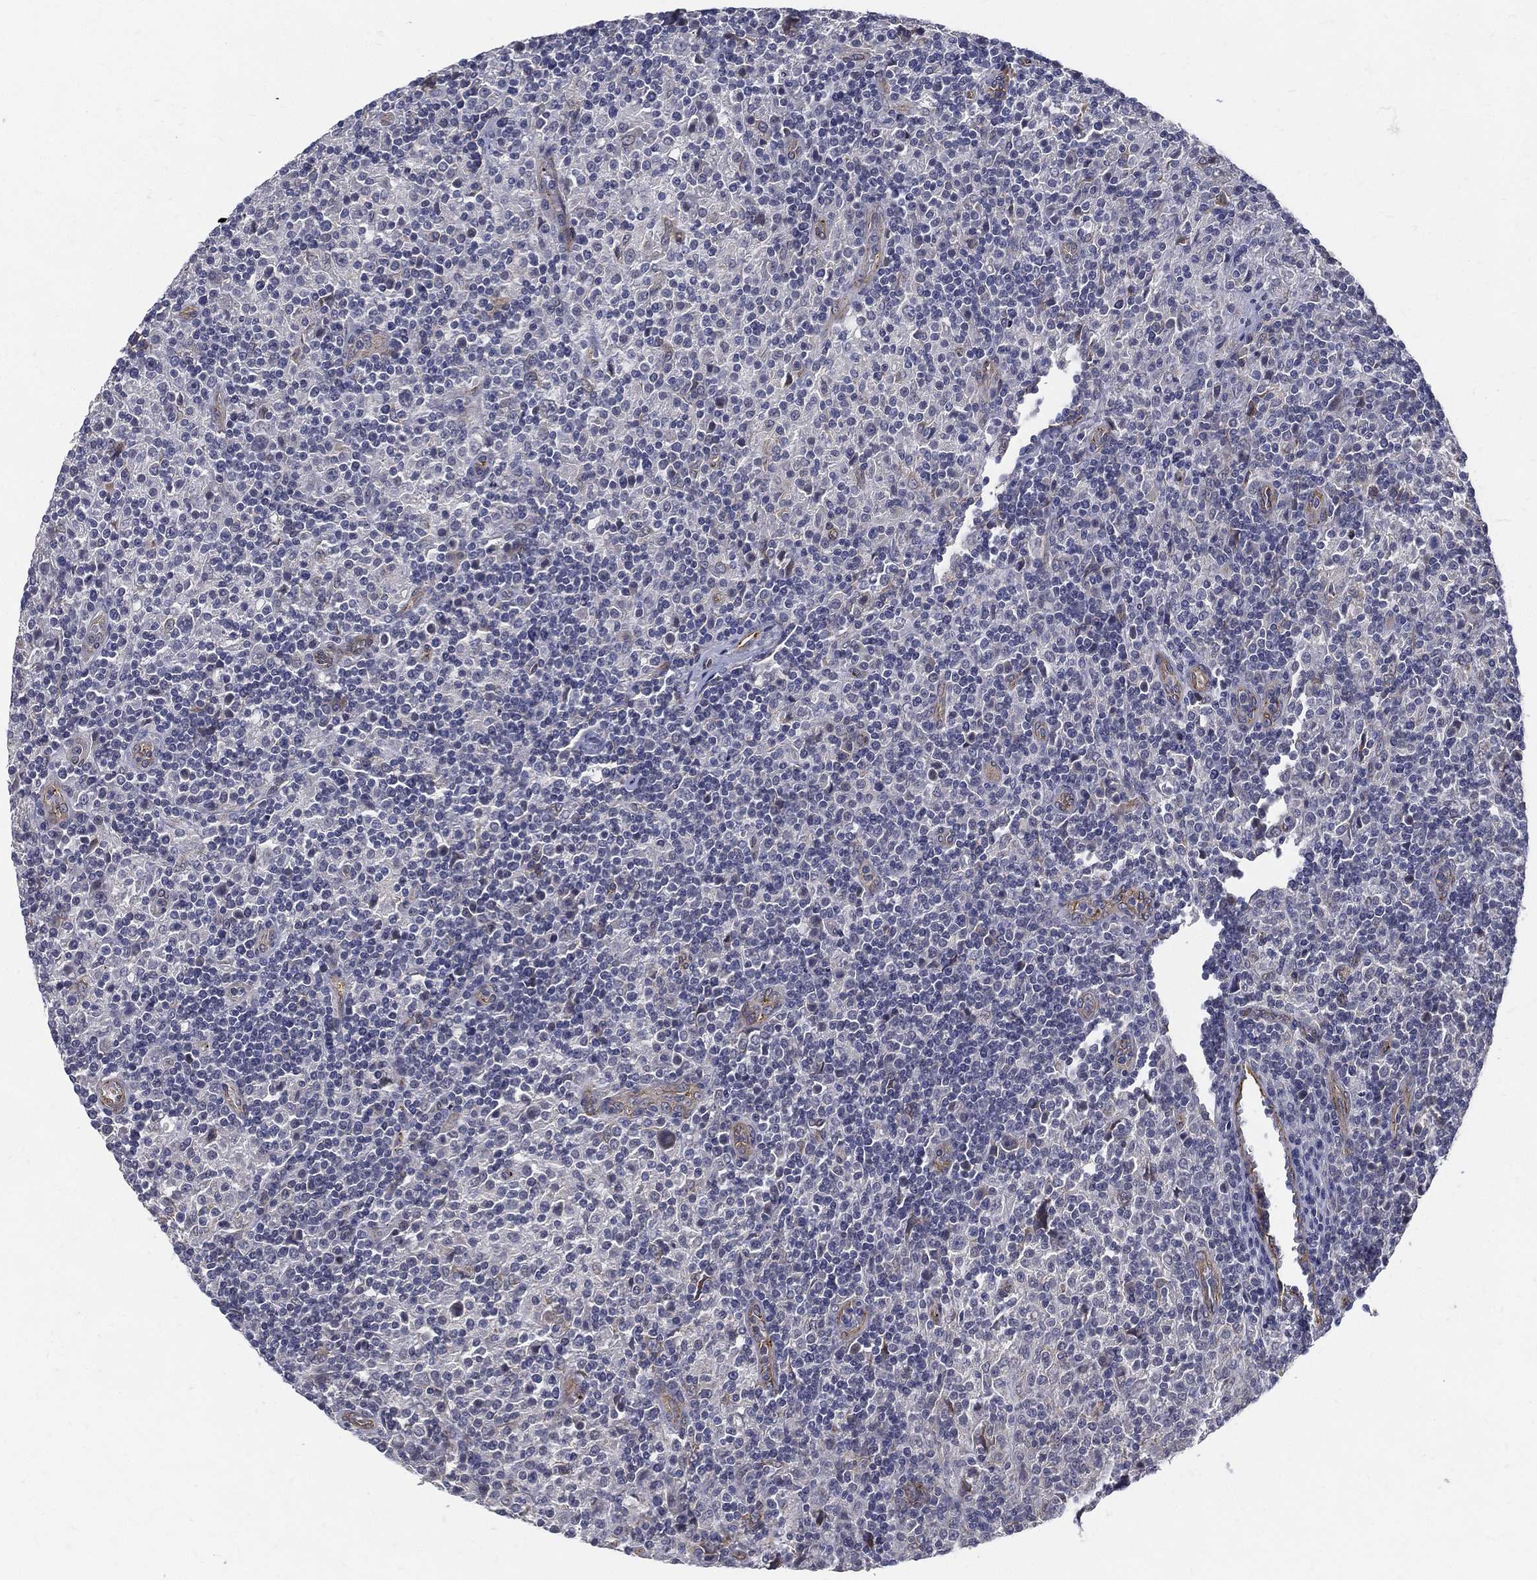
{"staining": {"intensity": "negative", "quantity": "none", "location": "none"}, "tissue": "lymphoma", "cell_type": "Tumor cells", "image_type": "cancer", "snomed": [{"axis": "morphology", "description": "Hodgkin's disease, NOS"}, {"axis": "topography", "description": "Lymph node"}], "caption": "This is an IHC histopathology image of Hodgkin's disease. There is no expression in tumor cells.", "gene": "LRRC56", "patient": {"sex": "male", "age": 70}}